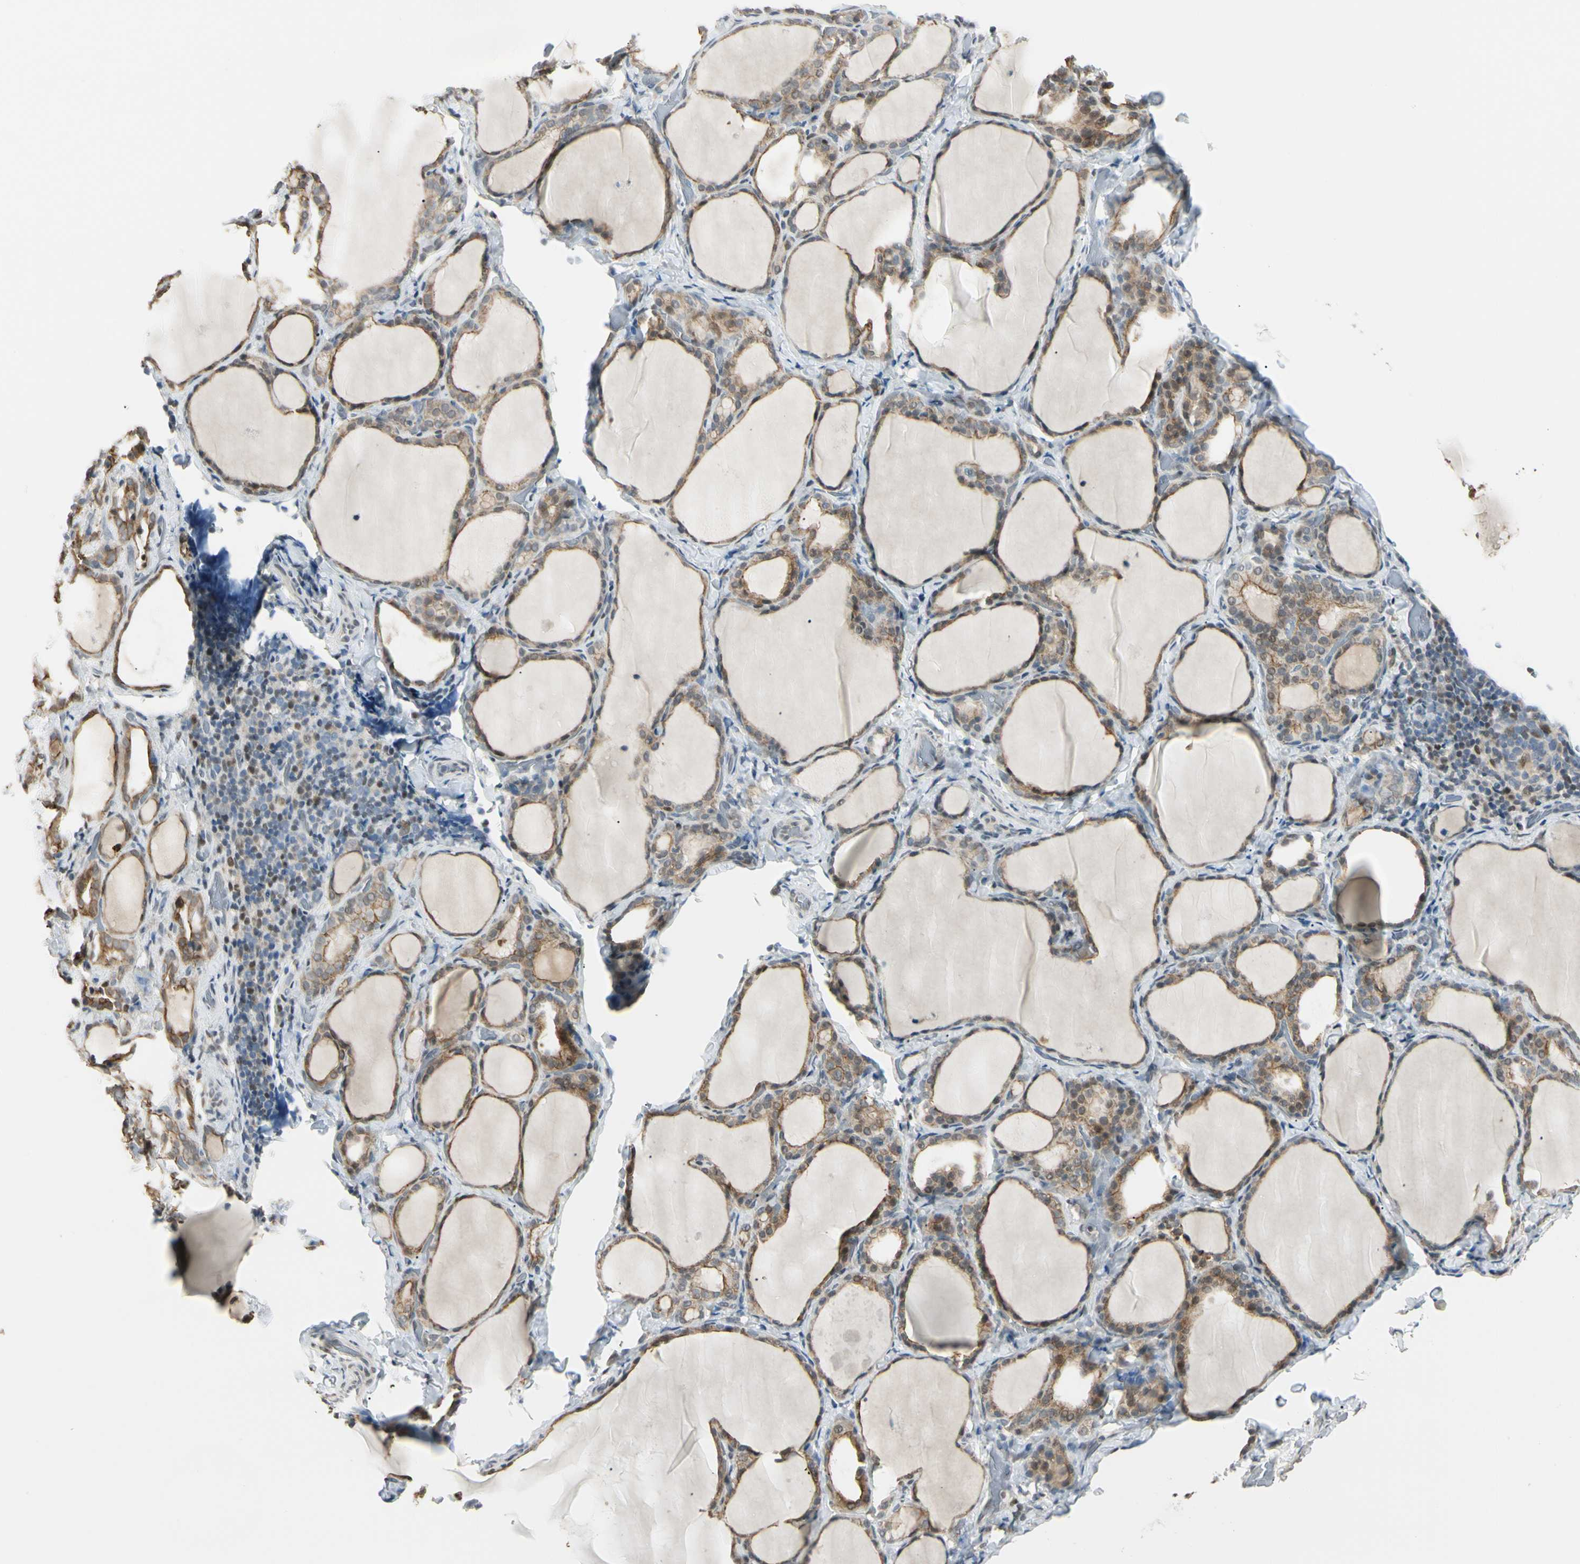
{"staining": {"intensity": "moderate", "quantity": ">75%", "location": "cytoplasmic/membranous"}, "tissue": "thyroid gland", "cell_type": "Glandular cells", "image_type": "normal", "snomed": [{"axis": "morphology", "description": "Normal tissue, NOS"}, {"axis": "morphology", "description": "Papillary adenocarcinoma, NOS"}, {"axis": "topography", "description": "Thyroid gland"}], "caption": "Protein staining demonstrates moderate cytoplasmic/membranous positivity in about >75% of glandular cells in normal thyroid gland.", "gene": "ATXN1", "patient": {"sex": "female", "age": 30}}